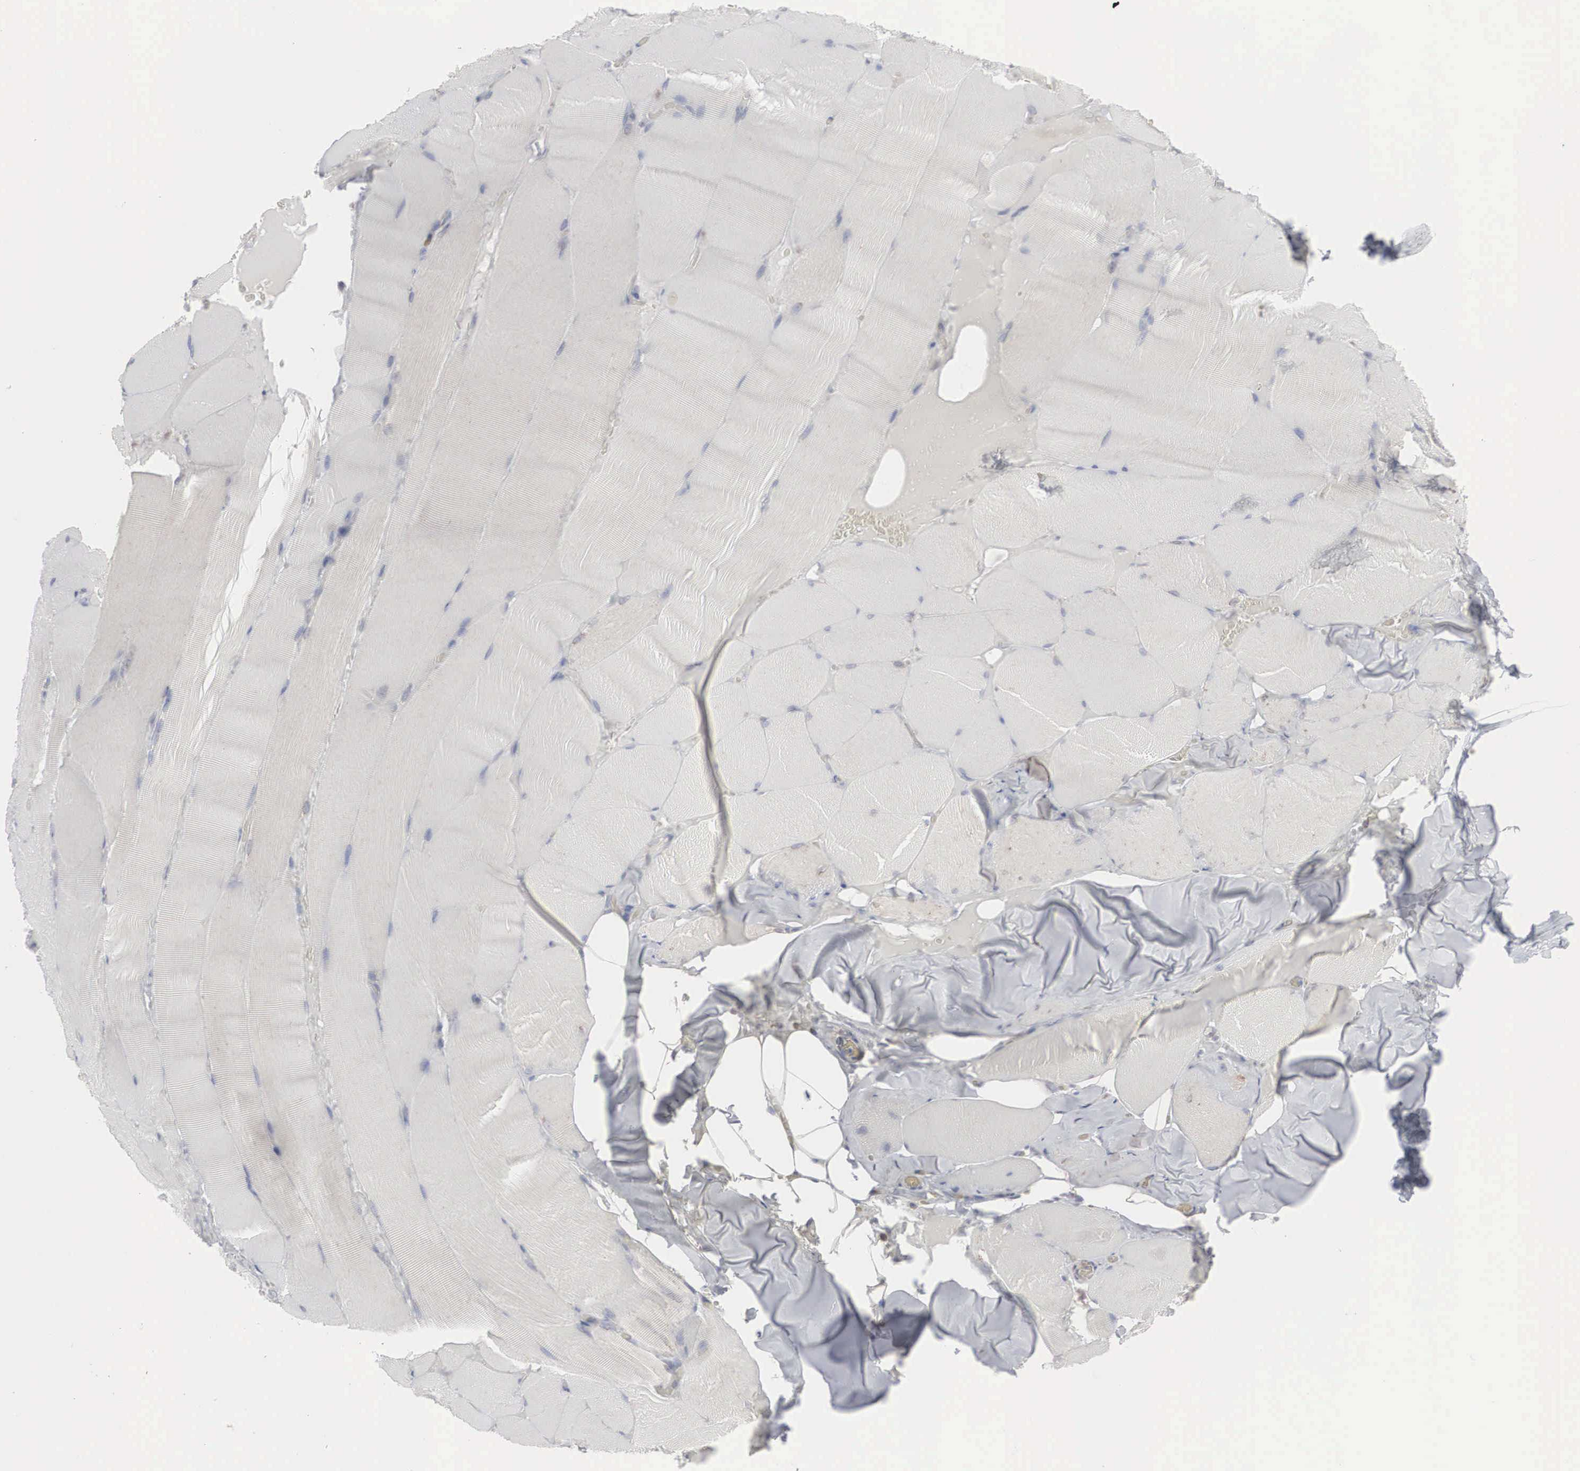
{"staining": {"intensity": "negative", "quantity": "none", "location": "none"}, "tissue": "skeletal muscle", "cell_type": "Myocytes", "image_type": "normal", "snomed": [{"axis": "morphology", "description": "Normal tissue, NOS"}, {"axis": "topography", "description": "Skeletal muscle"}], "caption": "Myocytes are negative for protein expression in normal human skeletal muscle. (DAB (3,3'-diaminobenzidine) immunohistochemistry (IHC), high magnification).", "gene": "CTAGE15", "patient": {"sex": "male", "age": 71}}